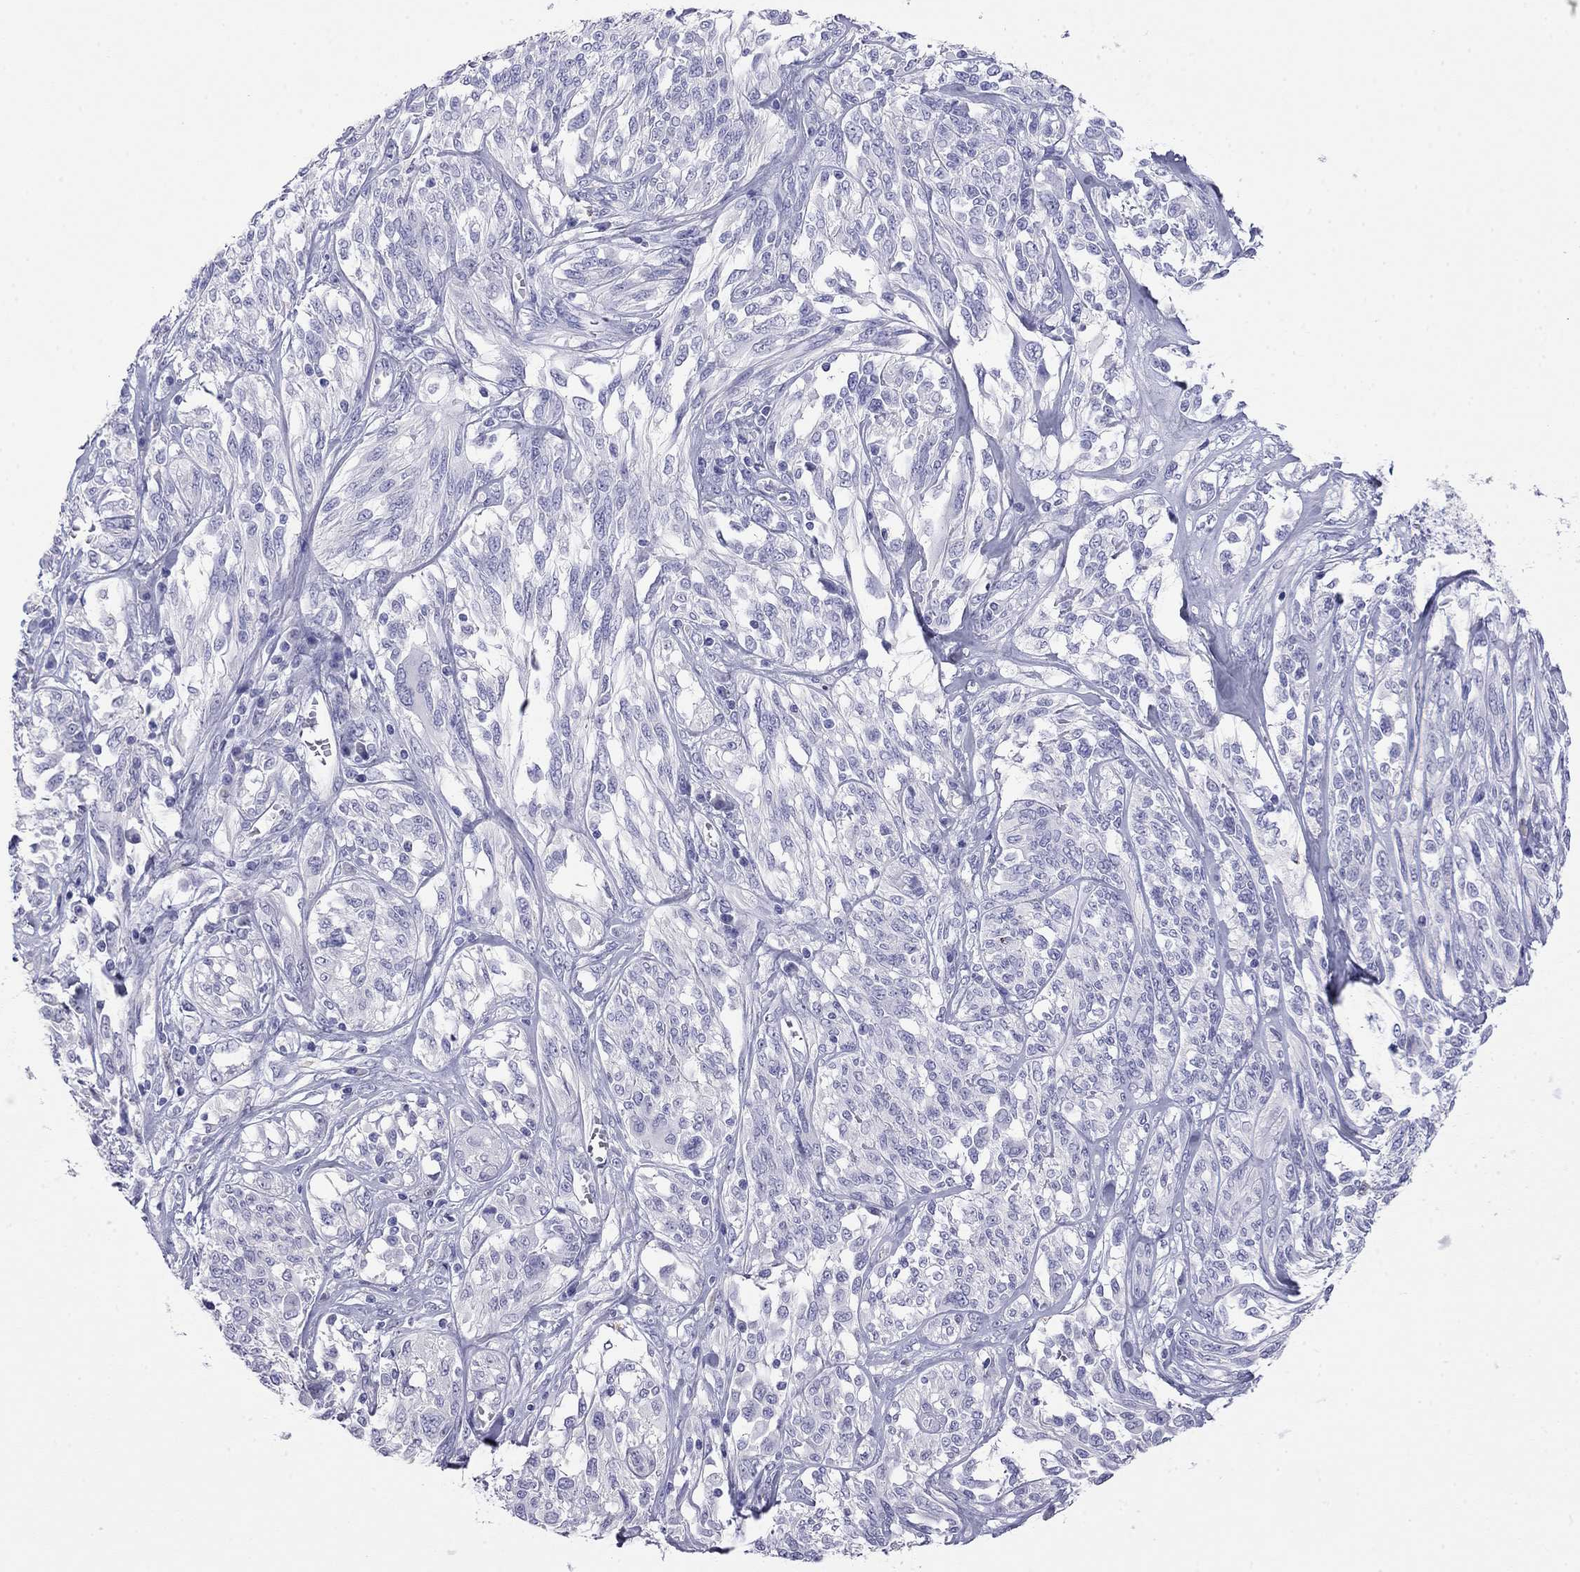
{"staining": {"intensity": "negative", "quantity": "none", "location": "none"}, "tissue": "melanoma", "cell_type": "Tumor cells", "image_type": "cancer", "snomed": [{"axis": "morphology", "description": "Malignant melanoma, NOS"}, {"axis": "topography", "description": "Skin"}], "caption": "A high-resolution photomicrograph shows immunohistochemistry (IHC) staining of malignant melanoma, which shows no significant positivity in tumor cells.", "gene": "ODF4", "patient": {"sex": "female", "age": 91}}